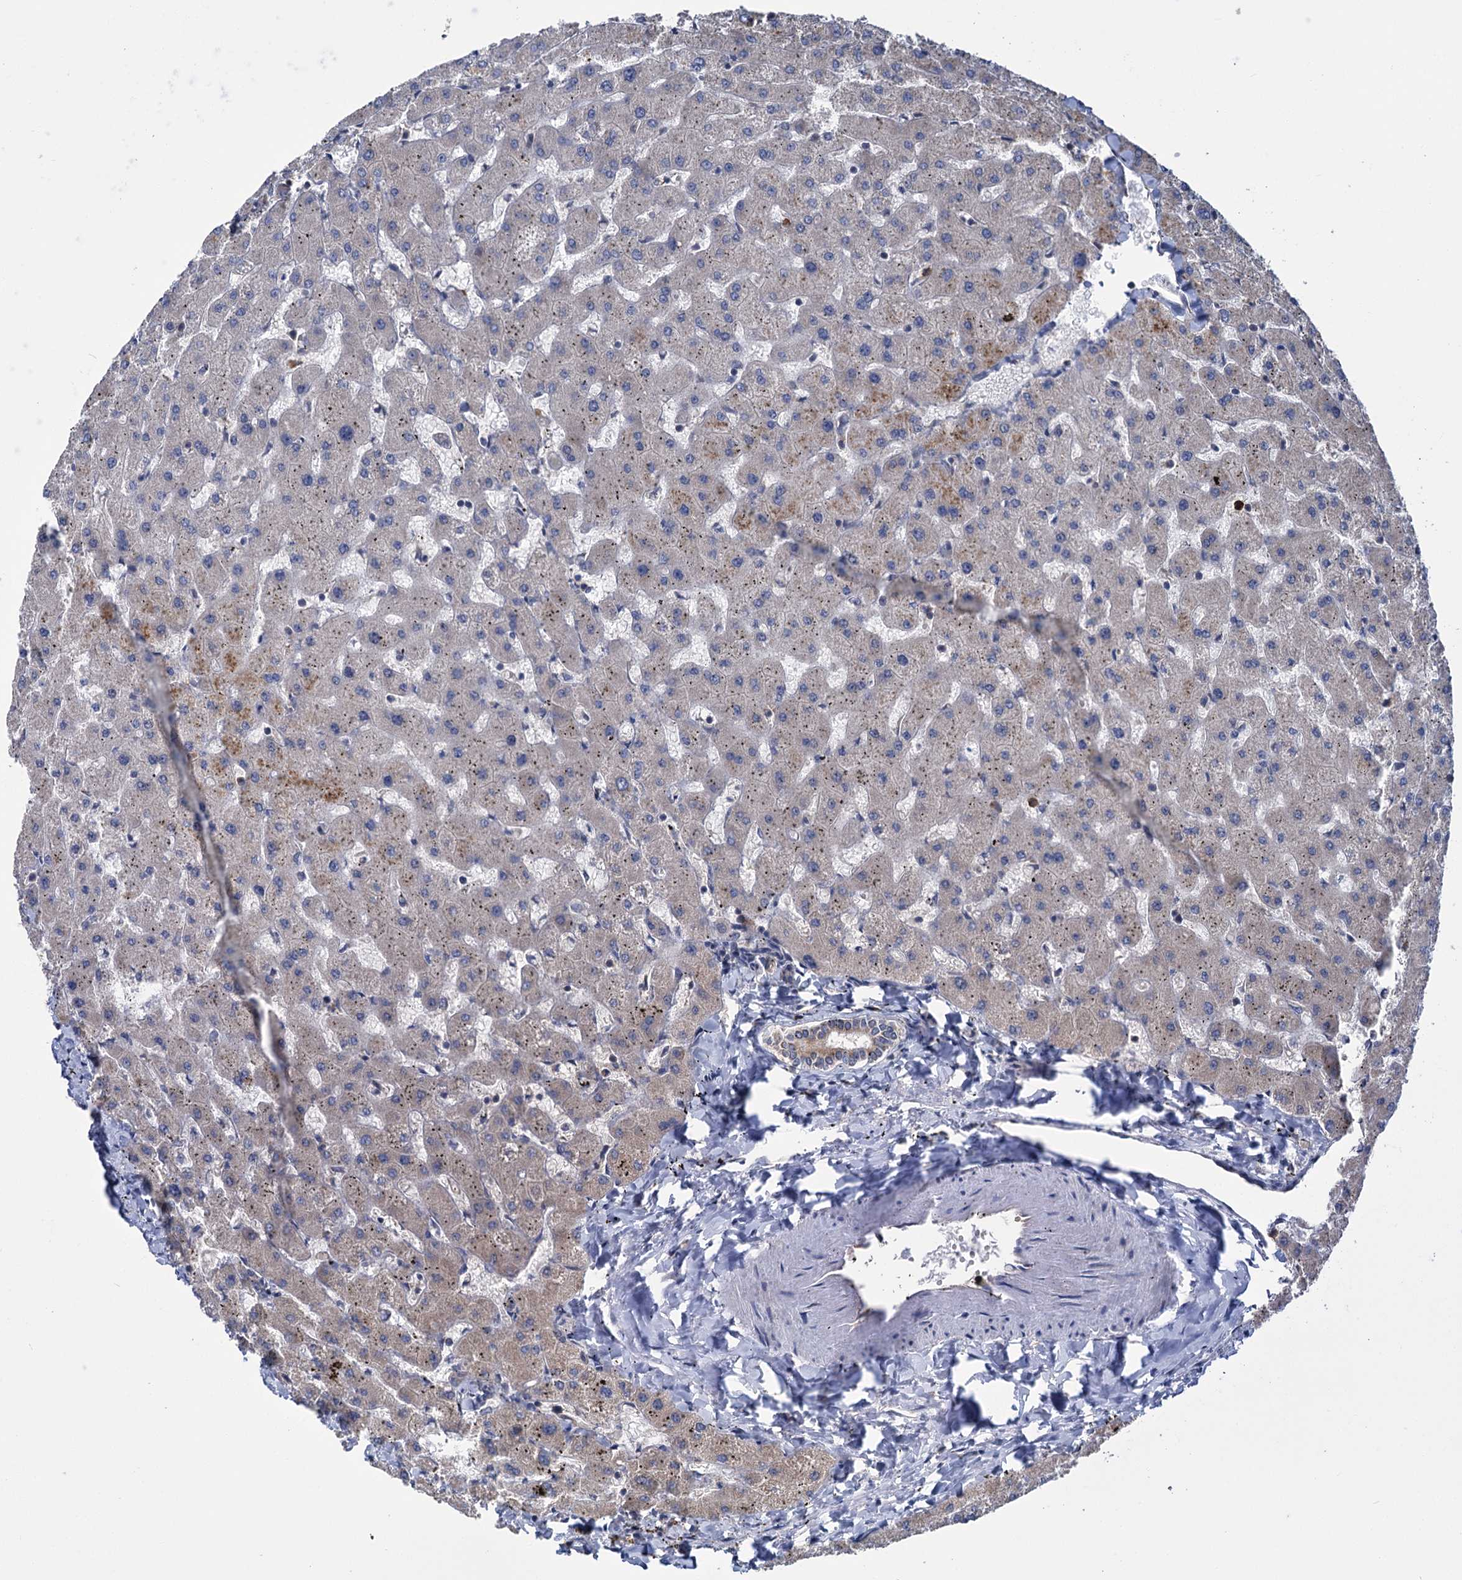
{"staining": {"intensity": "weak", "quantity": "25%-75%", "location": "cytoplasmic/membranous"}, "tissue": "liver", "cell_type": "Cholangiocytes", "image_type": "normal", "snomed": [{"axis": "morphology", "description": "Normal tissue, NOS"}, {"axis": "topography", "description": "Liver"}], "caption": "Protein analysis of benign liver demonstrates weak cytoplasmic/membranous expression in about 25%-75% of cholangiocytes. (DAB (3,3'-diaminobenzidine) IHC with brightfield microscopy, high magnification).", "gene": "KANSL2", "patient": {"sex": "female", "age": 63}}